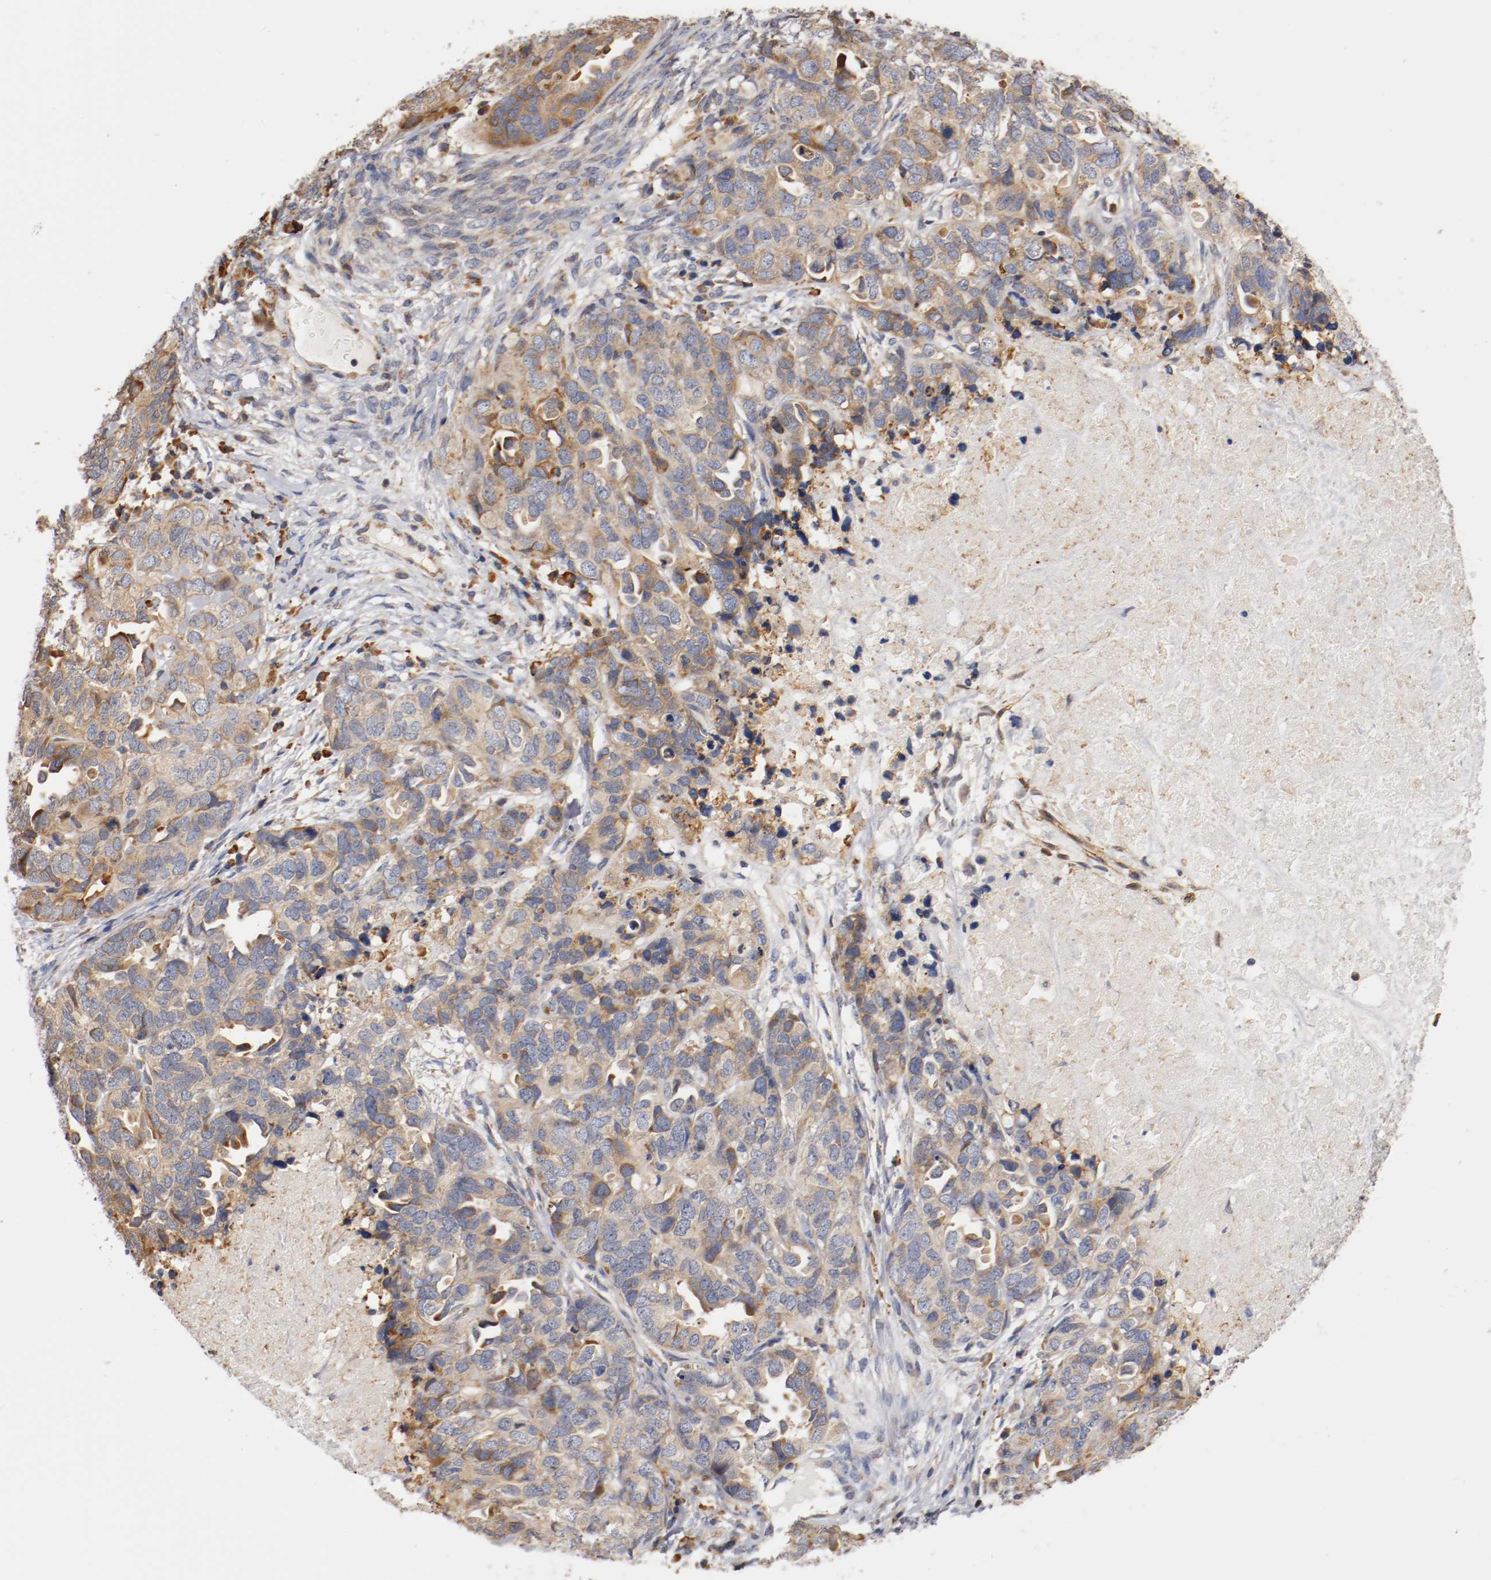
{"staining": {"intensity": "moderate", "quantity": ">75%", "location": "cytoplasmic/membranous"}, "tissue": "ovarian cancer", "cell_type": "Tumor cells", "image_type": "cancer", "snomed": [{"axis": "morphology", "description": "Cystadenocarcinoma, serous, NOS"}, {"axis": "topography", "description": "Ovary"}], "caption": "Human serous cystadenocarcinoma (ovarian) stained with a protein marker reveals moderate staining in tumor cells.", "gene": "TNFSF13", "patient": {"sex": "female", "age": 82}}